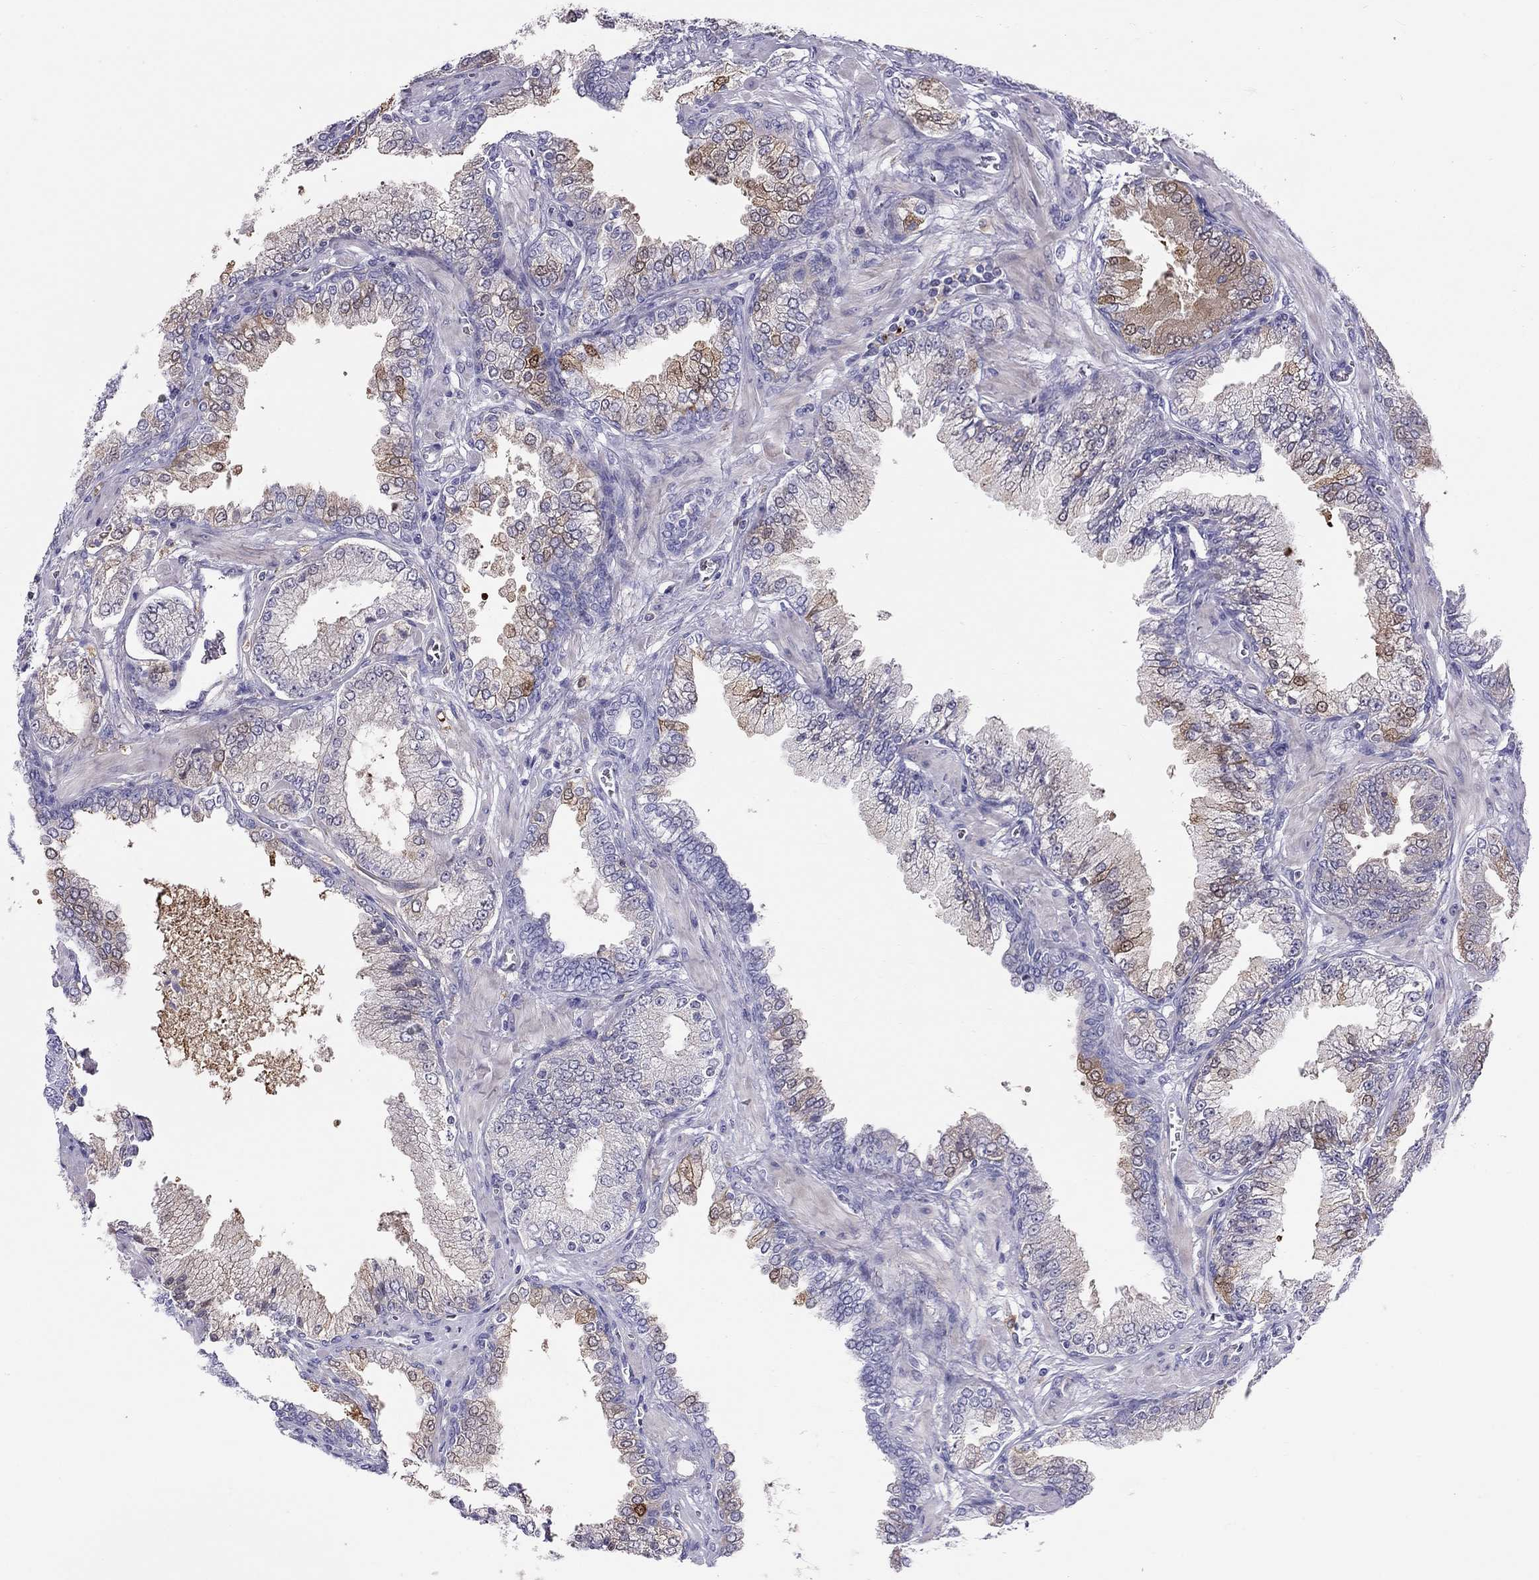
{"staining": {"intensity": "negative", "quantity": "none", "location": "none"}, "tissue": "prostate cancer", "cell_type": "Tumor cells", "image_type": "cancer", "snomed": [{"axis": "morphology", "description": "Adenocarcinoma, NOS"}, {"axis": "topography", "description": "Prostate"}], "caption": "The histopathology image exhibits no significant positivity in tumor cells of prostate cancer (adenocarcinoma).", "gene": "ALOX15B", "patient": {"sex": "male", "age": 64}}